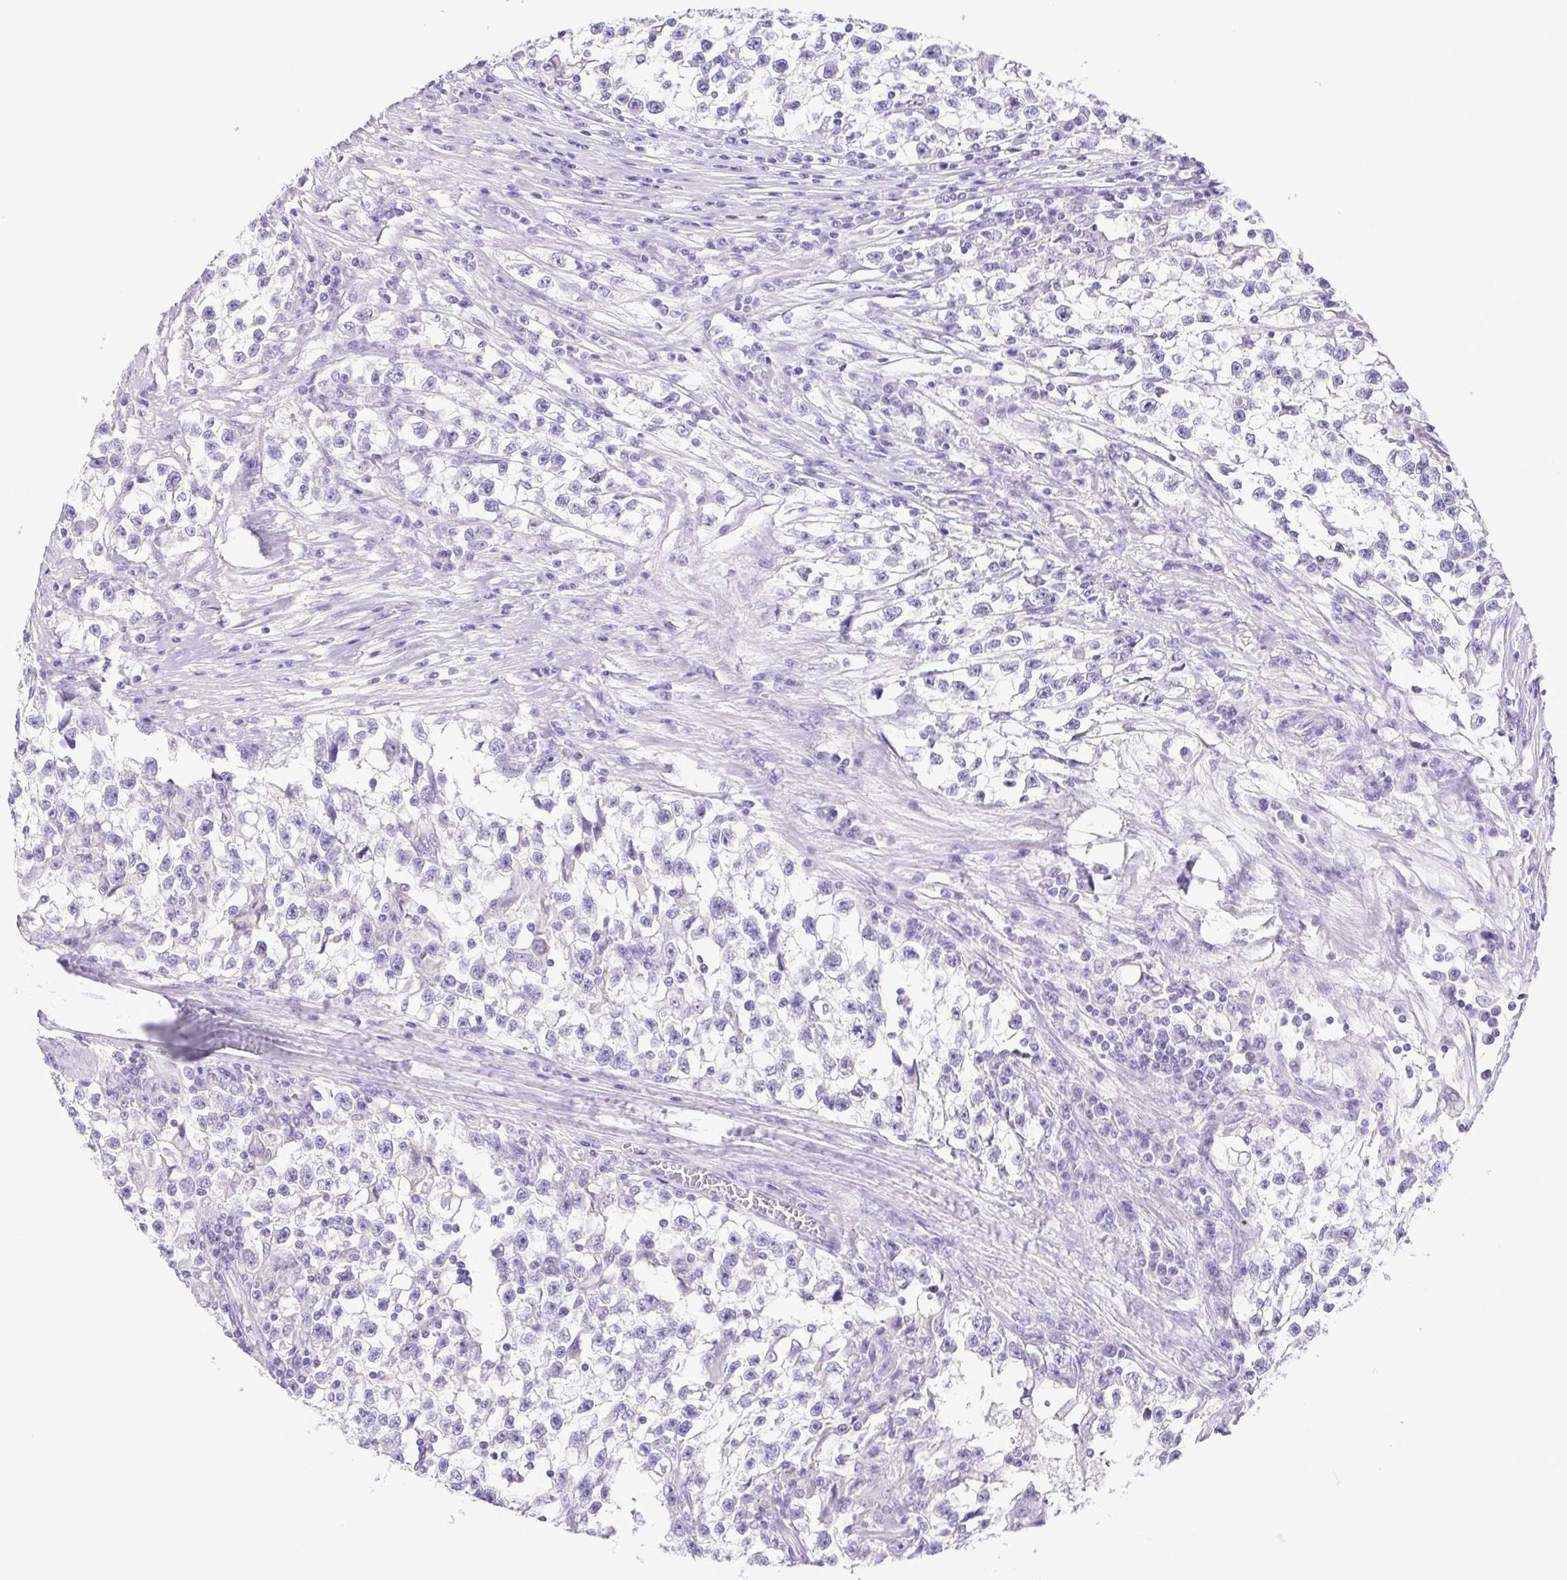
{"staining": {"intensity": "negative", "quantity": "none", "location": "none"}, "tissue": "testis cancer", "cell_type": "Tumor cells", "image_type": "cancer", "snomed": [{"axis": "morphology", "description": "Seminoma, NOS"}, {"axis": "topography", "description": "Testis"}], "caption": "Immunohistochemical staining of testis cancer exhibits no significant staining in tumor cells.", "gene": "CDSN", "patient": {"sex": "male", "age": 31}}